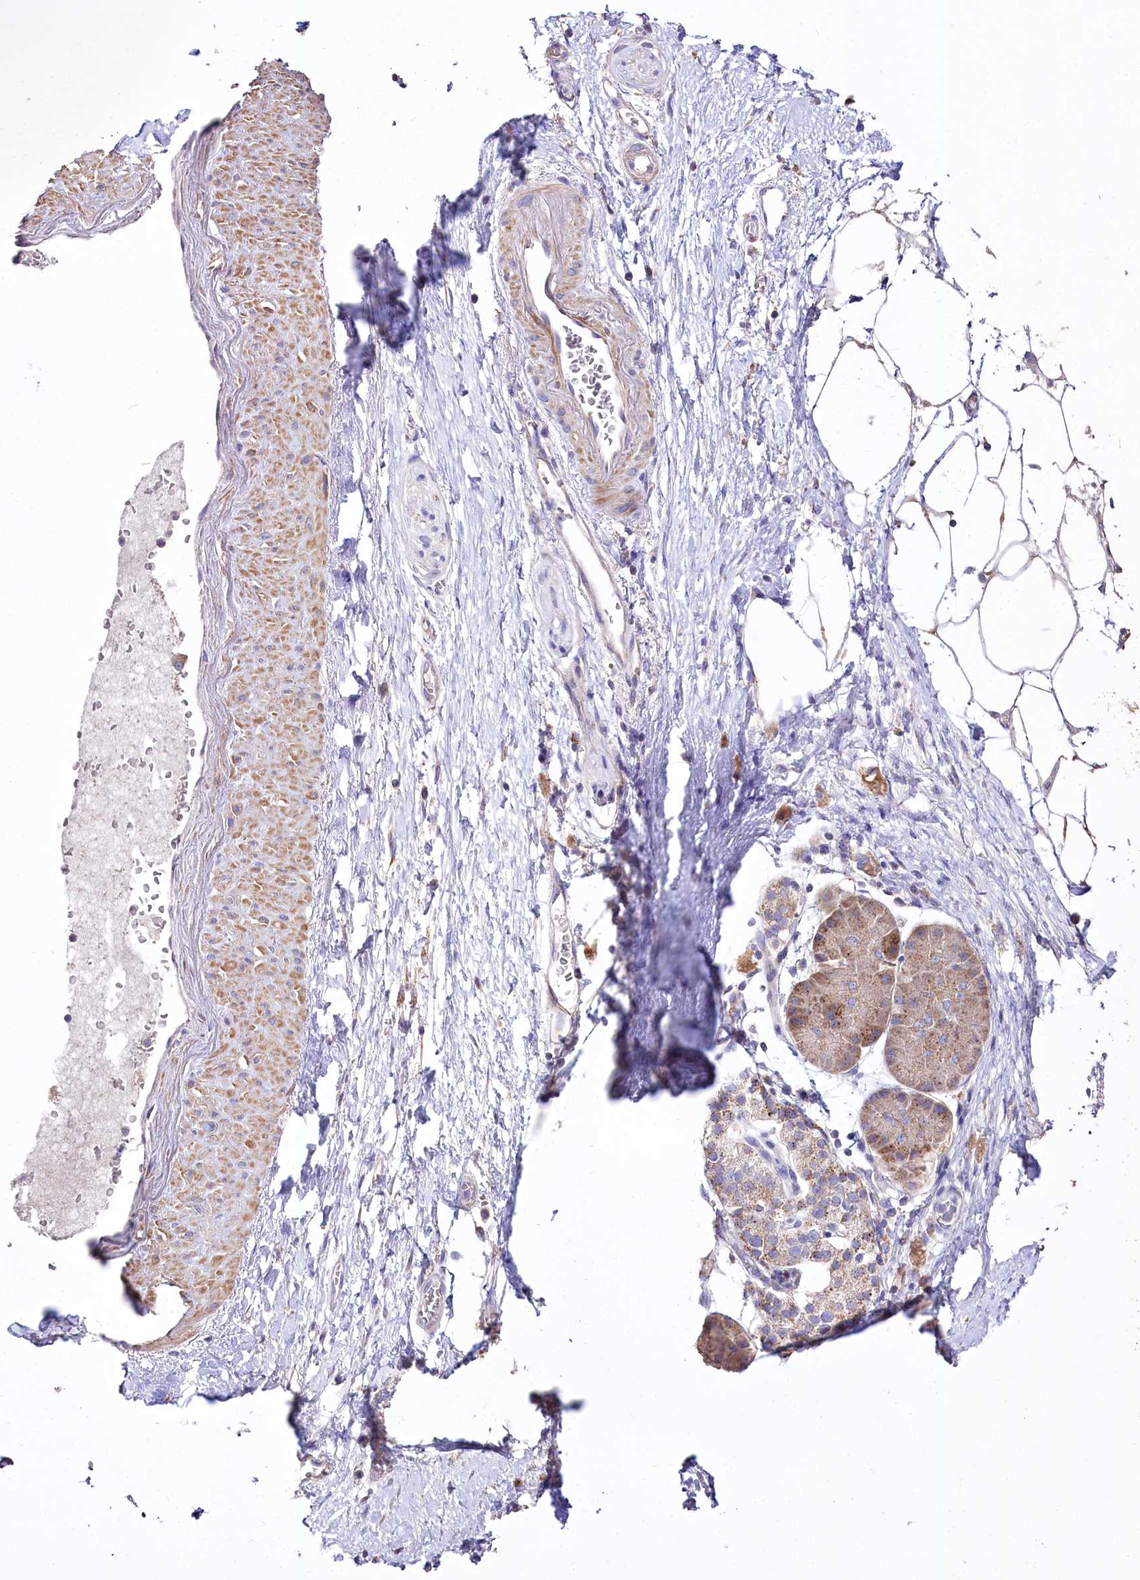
{"staining": {"intensity": "weak", "quantity": ">75%", "location": "cytoplasmic/membranous"}, "tissue": "pancreatic cancer", "cell_type": "Tumor cells", "image_type": "cancer", "snomed": [{"axis": "morphology", "description": "Normal tissue, NOS"}, {"axis": "morphology", "description": "Adenocarcinoma, NOS"}, {"axis": "topography", "description": "Pancreas"}], "caption": "This is a photomicrograph of immunohistochemistry staining of pancreatic adenocarcinoma, which shows weak positivity in the cytoplasmic/membranous of tumor cells.", "gene": "PTER", "patient": {"sex": "female", "age": 68}}